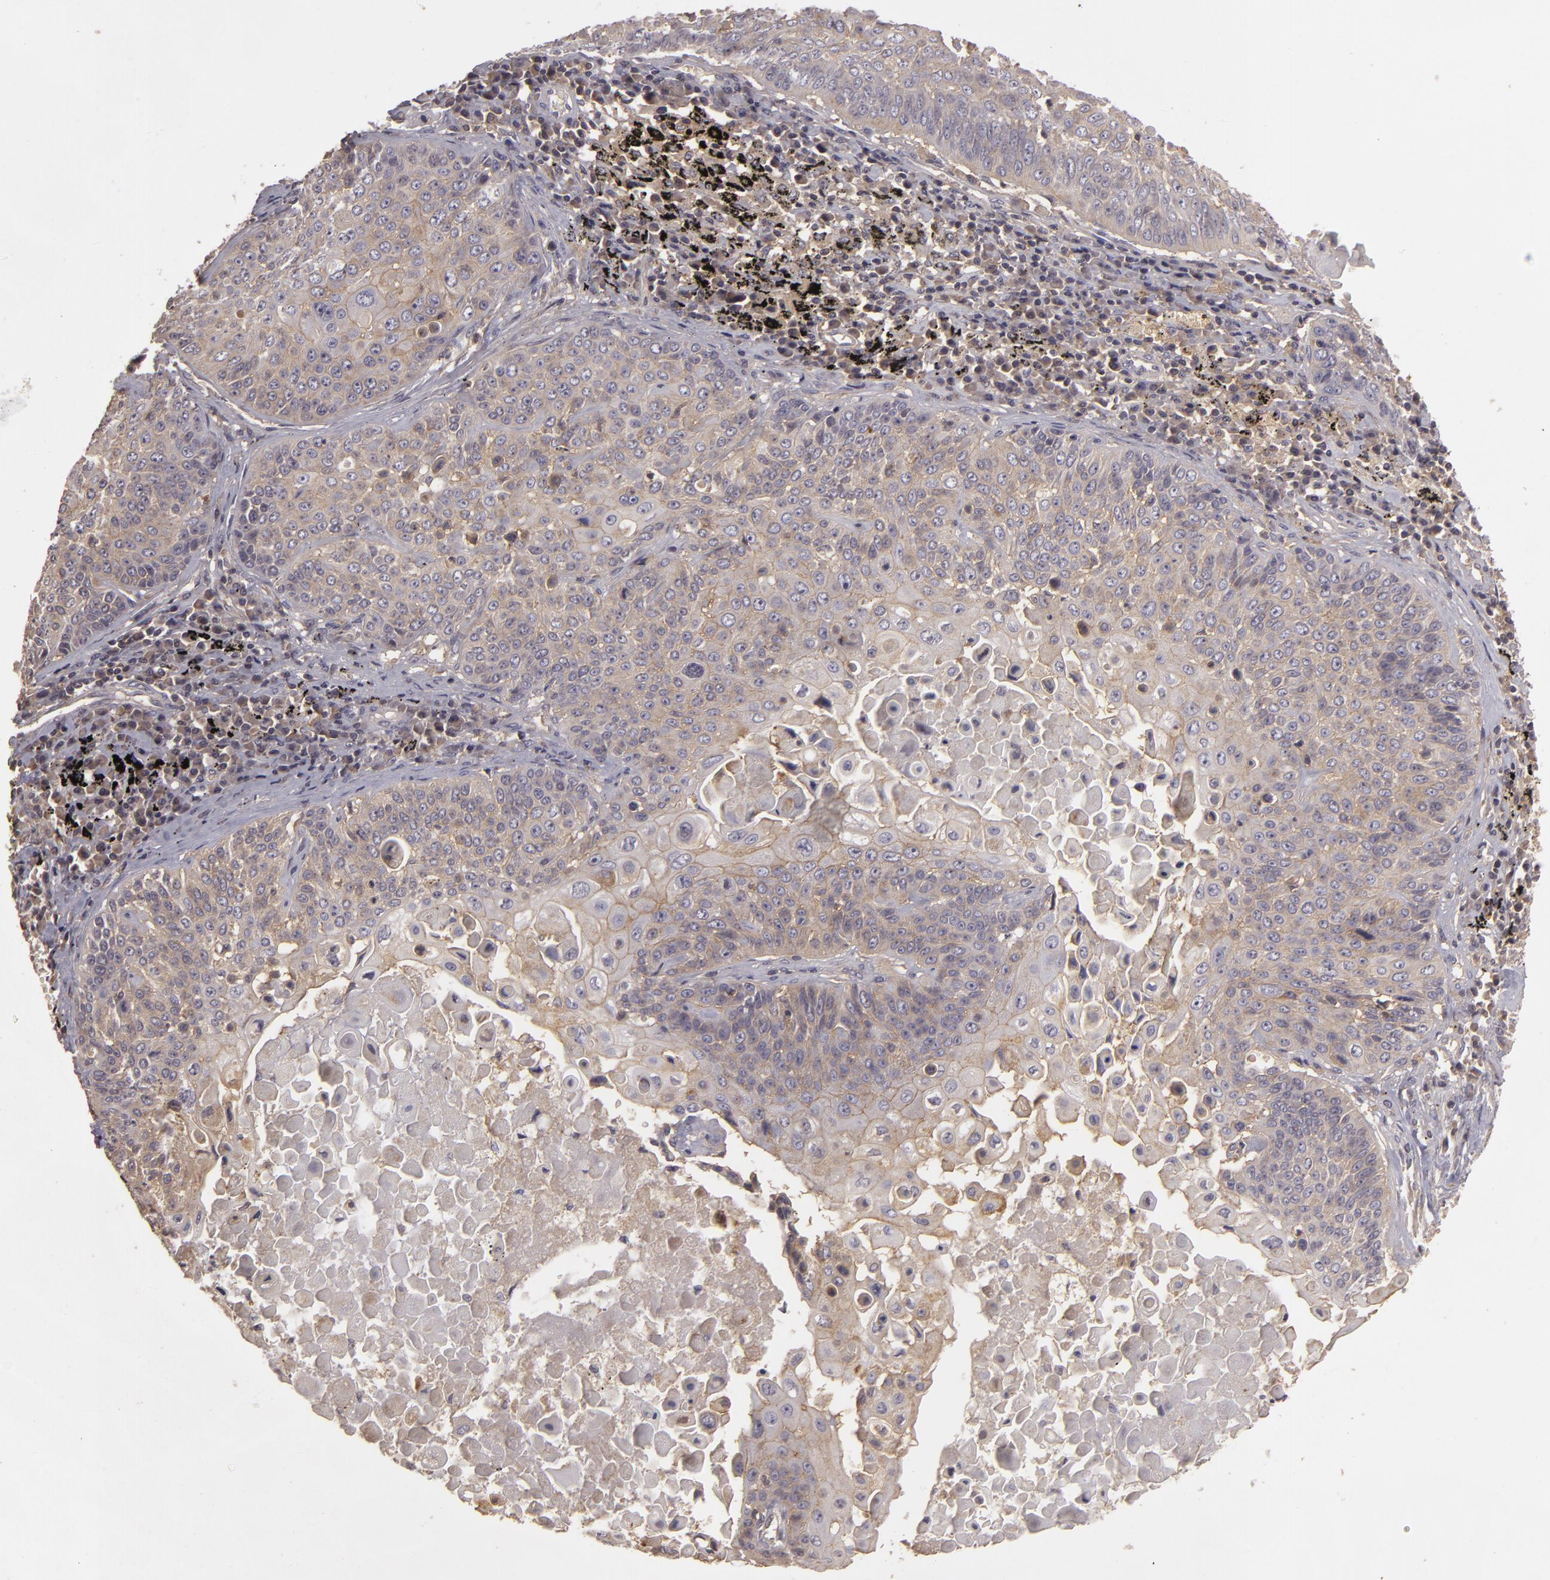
{"staining": {"intensity": "weak", "quantity": ">75%", "location": "cytoplasmic/membranous"}, "tissue": "lung cancer", "cell_type": "Tumor cells", "image_type": "cancer", "snomed": [{"axis": "morphology", "description": "Adenocarcinoma, NOS"}, {"axis": "topography", "description": "Lung"}], "caption": "Brown immunohistochemical staining in human lung adenocarcinoma reveals weak cytoplasmic/membranous positivity in about >75% of tumor cells.", "gene": "HRAS", "patient": {"sex": "male", "age": 60}}